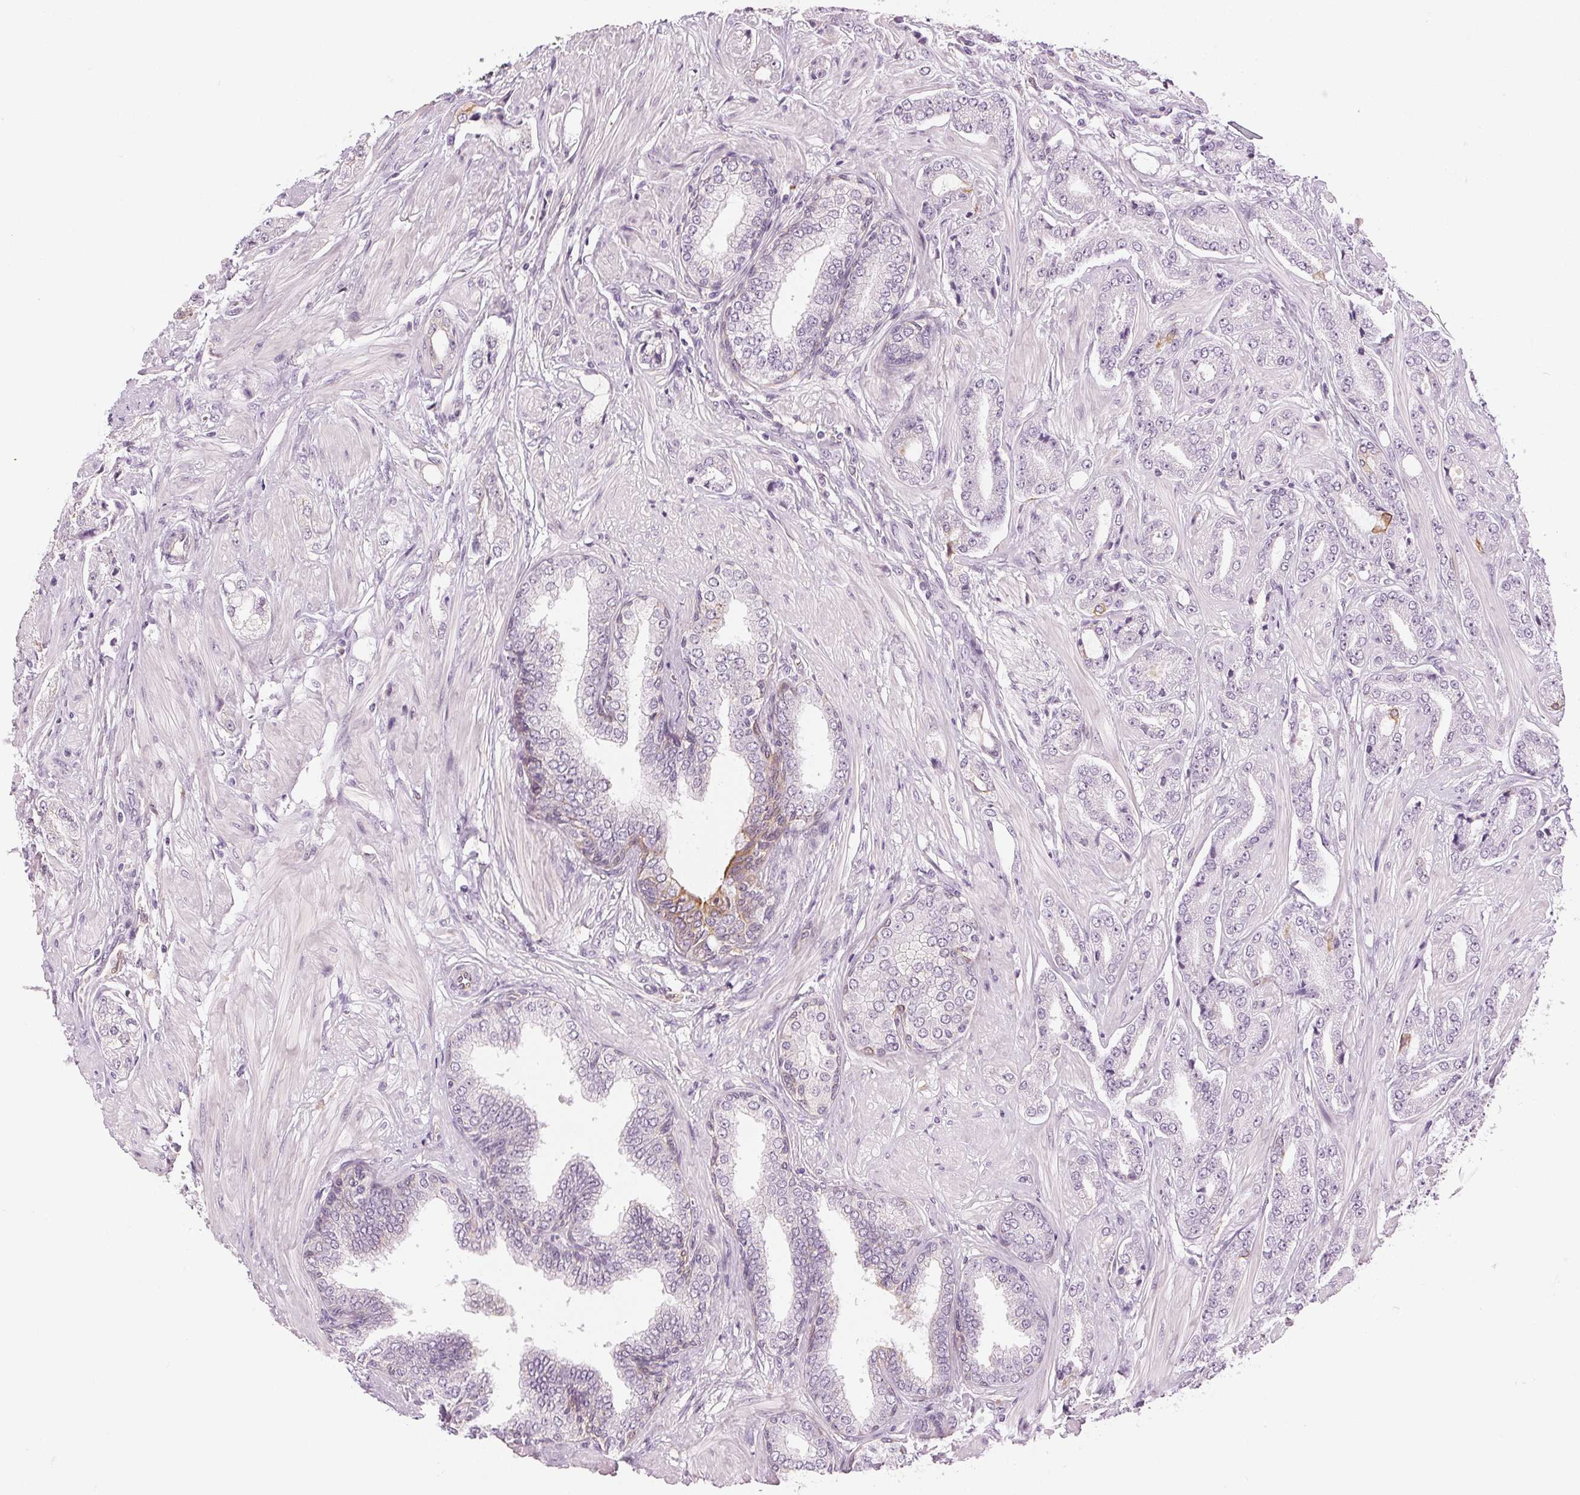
{"staining": {"intensity": "negative", "quantity": "none", "location": "none"}, "tissue": "prostate cancer", "cell_type": "Tumor cells", "image_type": "cancer", "snomed": [{"axis": "morphology", "description": "Adenocarcinoma, Low grade"}, {"axis": "topography", "description": "Prostate"}], "caption": "This is a image of IHC staining of prostate adenocarcinoma (low-grade), which shows no staining in tumor cells. Brightfield microscopy of IHC stained with DAB (3,3'-diaminobenzidine) (brown) and hematoxylin (blue), captured at high magnification.", "gene": "AIF1L", "patient": {"sex": "male", "age": 55}}